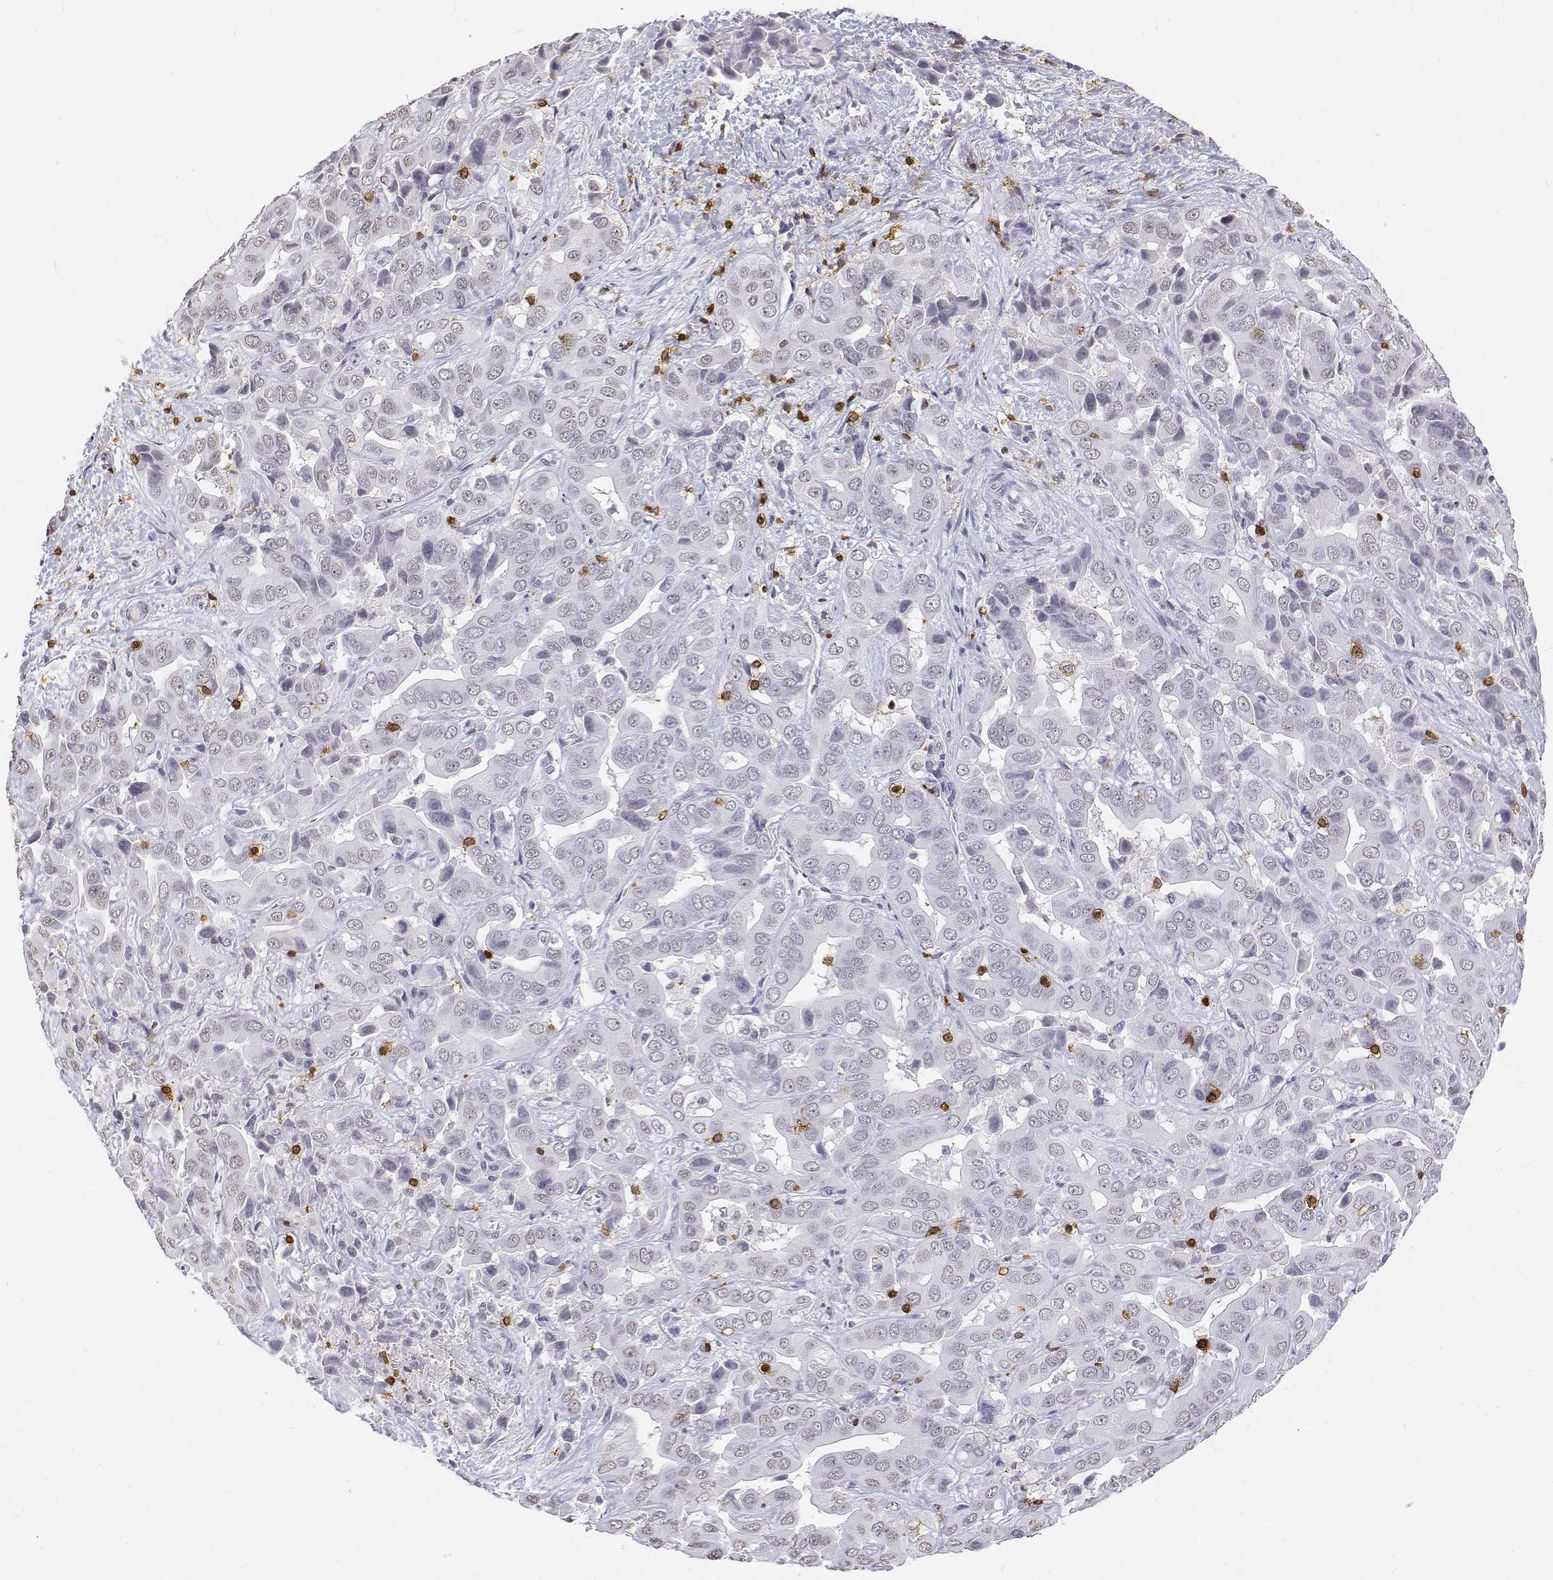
{"staining": {"intensity": "negative", "quantity": "none", "location": "none"}, "tissue": "liver cancer", "cell_type": "Tumor cells", "image_type": "cancer", "snomed": [{"axis": "morphology", "description": "Cholangiocarcinoma"}, {"axis": "topography", "description": "Liver"}], "caption": "Immunohistochemistry (IHC) of human cholangiocarcinoma (liver) displays no positivity in tumor cells. The staining was performed using DAB (3,3'-diaminobenzidine) to visualize the protein expression in brown, while the nuclei were stained in blue with hematoxylin (Magnification: 20x).", "gene": "CD3E", "patient": {"sex": "female", "age": 52}}